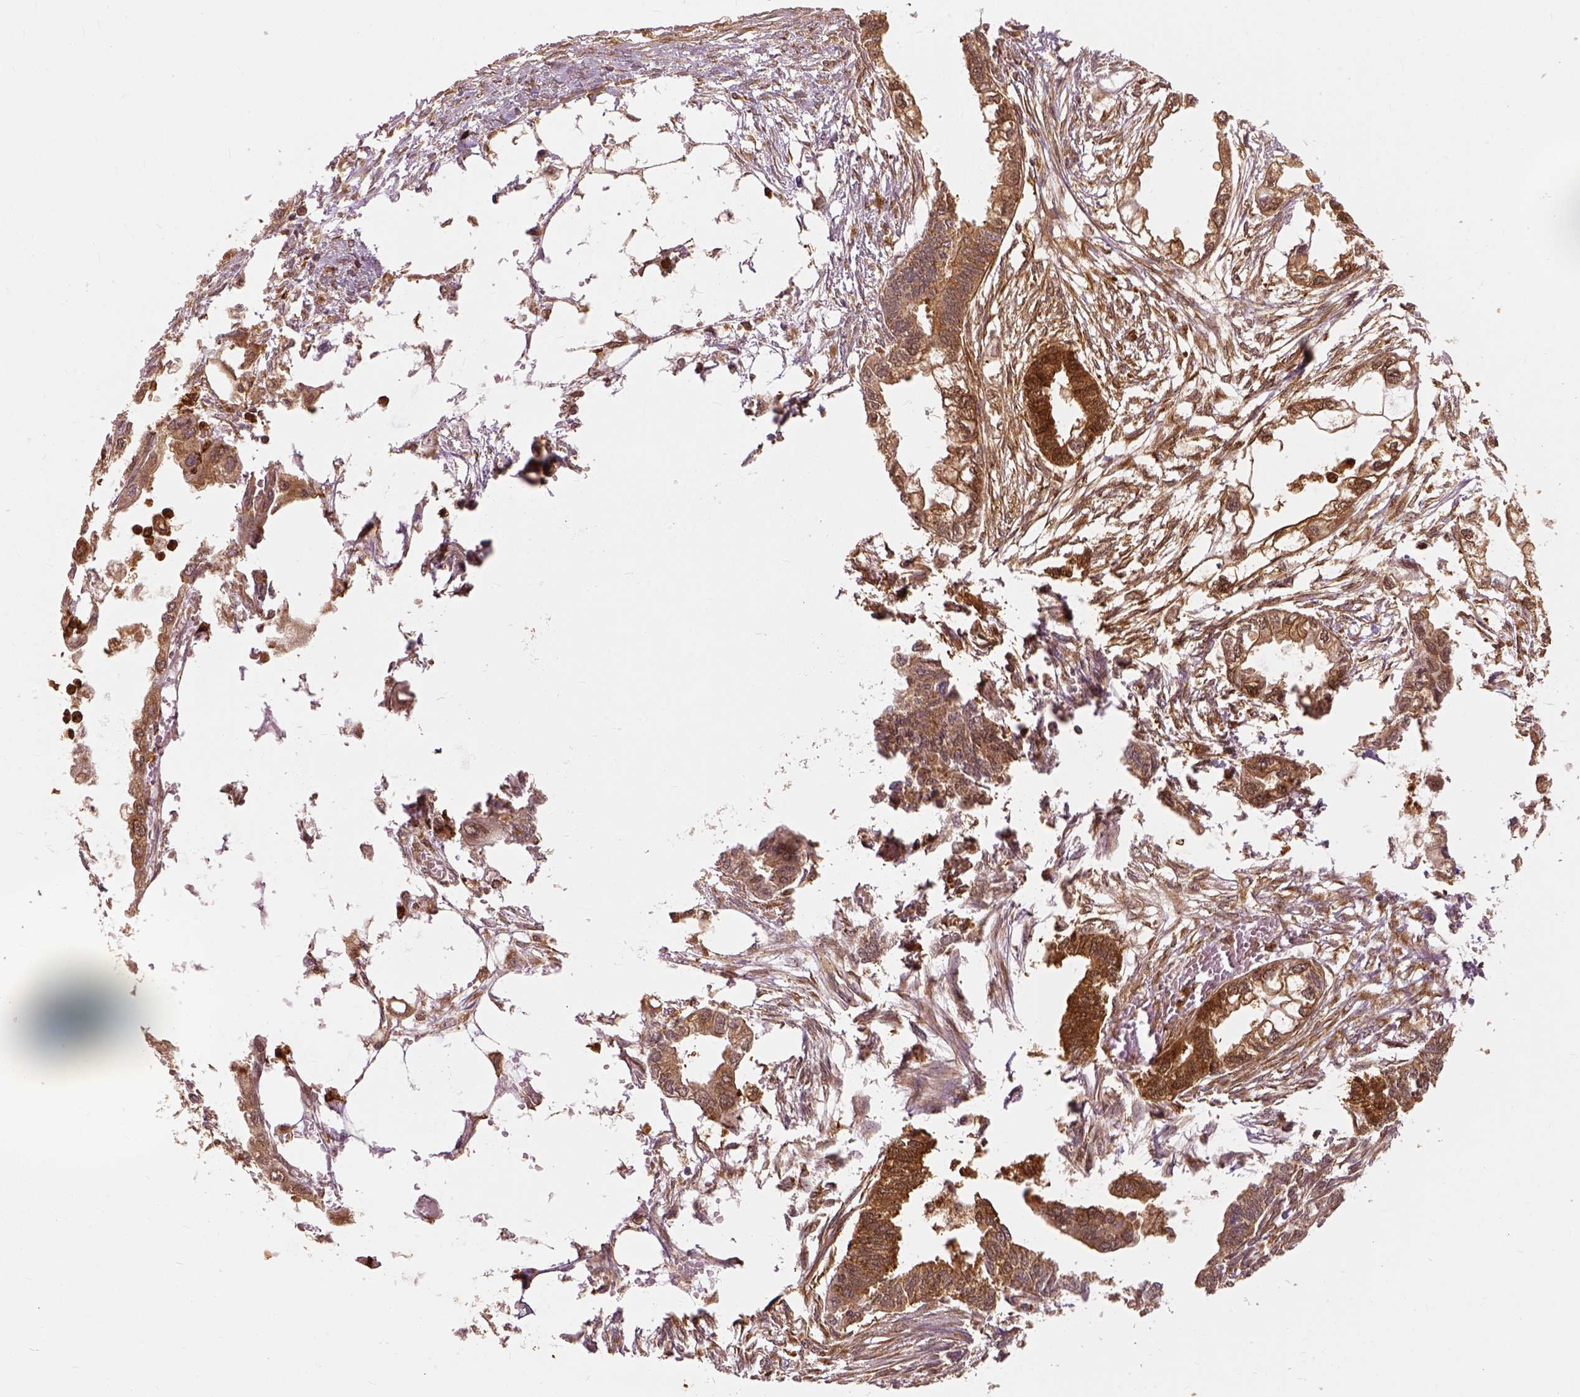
{"staining": {"intensity": "strong", "quantity": ">75%", "location": "cytoplasmic/membranous"}, "tissue": "endometrial cancer", "cell_type": "Tumor cells", "image_type": "cancer", "snomed": [{"axis": "morphology", "description": "Adenocarcinoma, NOS"}, {"axis": "morphology", "description": "Adenocarcinoma, metastatic, NOS"}, {"axis": "topography", "description": "Adipose tissue"}, {"axis": "topography", "description": "Endometrium"}], "caption": "Brown immunohistochemical staining in endometrial cancer shows strong cytoplasmic/membranous positivity in approximately >75% of tumor cells. The protein of interest is stained brown, and the nuclei are stained in blue (DAB IHC with brightfield microscopy, high magnification).", "gene": "GPI", "patient": {"sex": "female", "age": 67}}